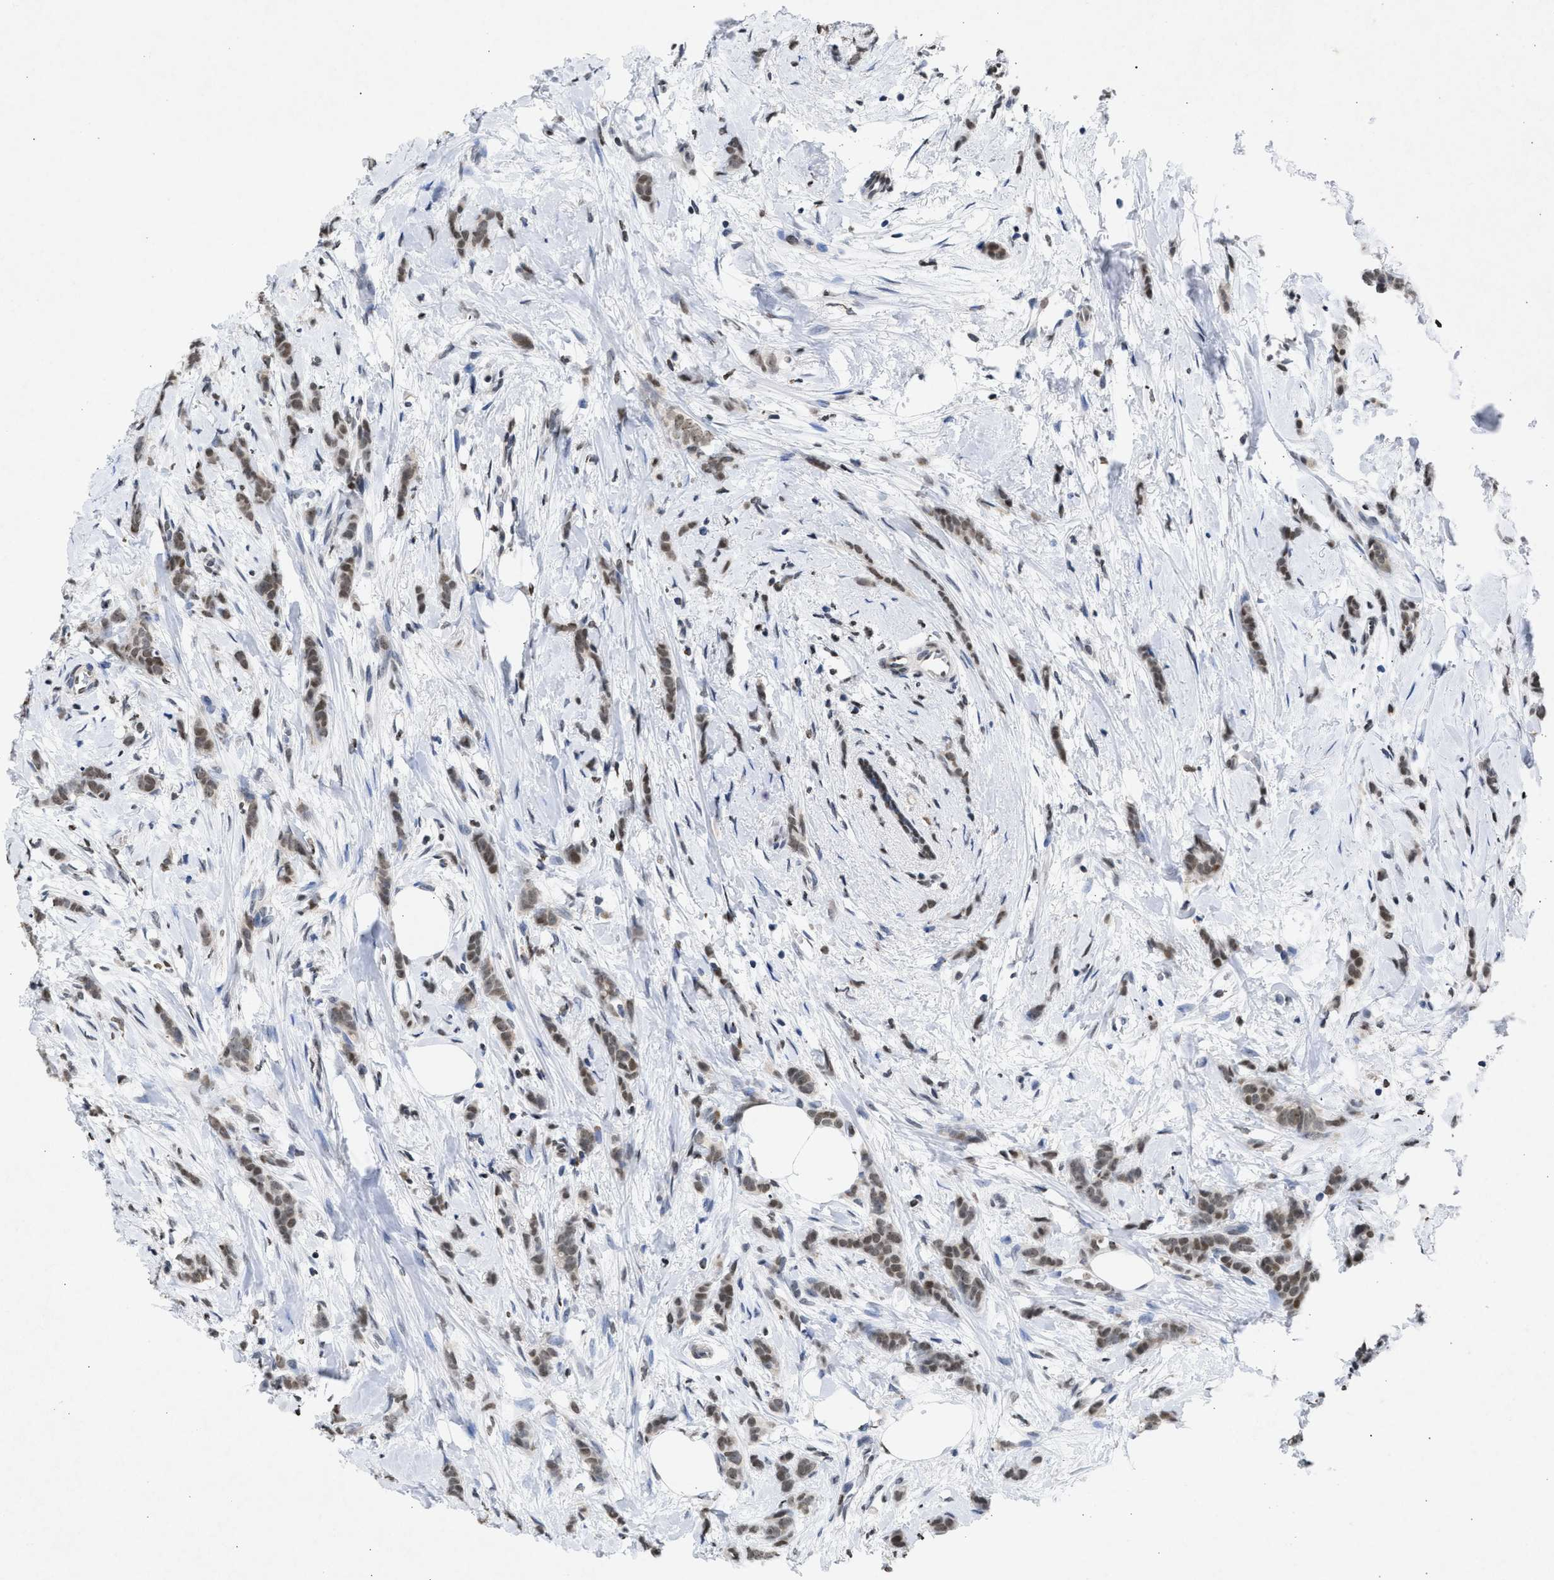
{"staining": {"intensity": "weak", "quantity": ">75%", "location": "nuclear"}, "tissue": "breast cancer", "cell_type": "Tumor cells", "image_type": "cancer", "snomed": [{"axis": "morphology", "description": "Lobular carcinoma, in situ"}, {"axis": "morphology", "description": "Lobular carcinoma"}, {"axis": "topography", "description": "Breast"}], "caption": "Brown immunohistochemical staining in breast cancer (lobular carcinoma in situ) reveals weak nuclear staining in about >75% of tumor cells. (DAB IHC with brightfield microscopy, high magnification).", "gene": "NUP35", "patient": {"sex": "female", "age": 41}}